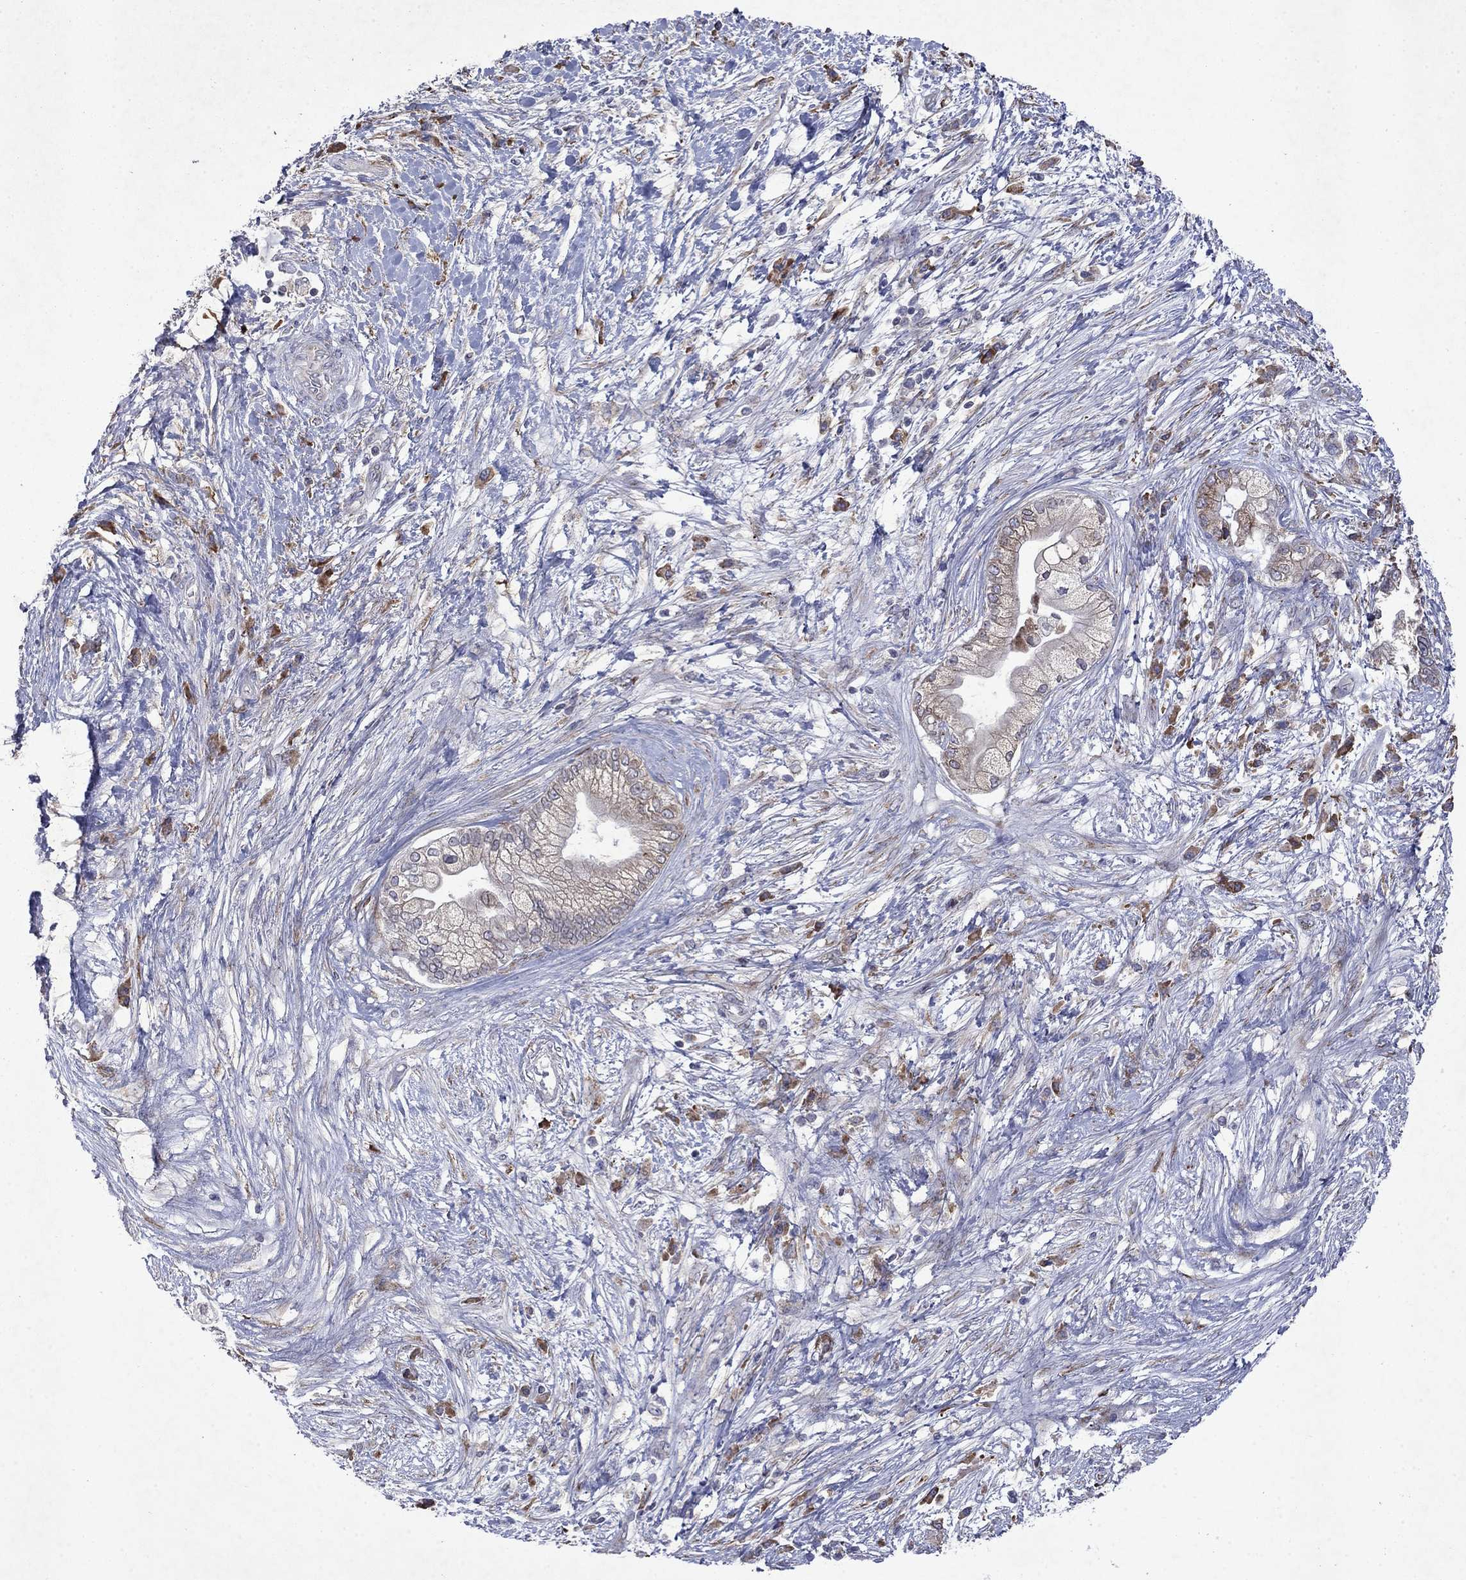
{"staining": {"intensity": "negative", "quantity": "none", "location": "none"}, "tissue": "pancreatic cancer", "cell_type": "Tumor cells", "image_type": "cancer", "snomed": [{"axis": "morphology", "description": "Adenocarcinoma, NOS"}, {"axis": "topography", "description": "Pancreas"}], "caption": "Micrograph shows no protein positivity in tumor cells of pancreatic cancer tissue. (DAB (3,3'-diaminobenzidine) IHC with hematoxylin counter stain).", "gene": "TMEM97", "patient": {"sex": "female", "age": 69}}